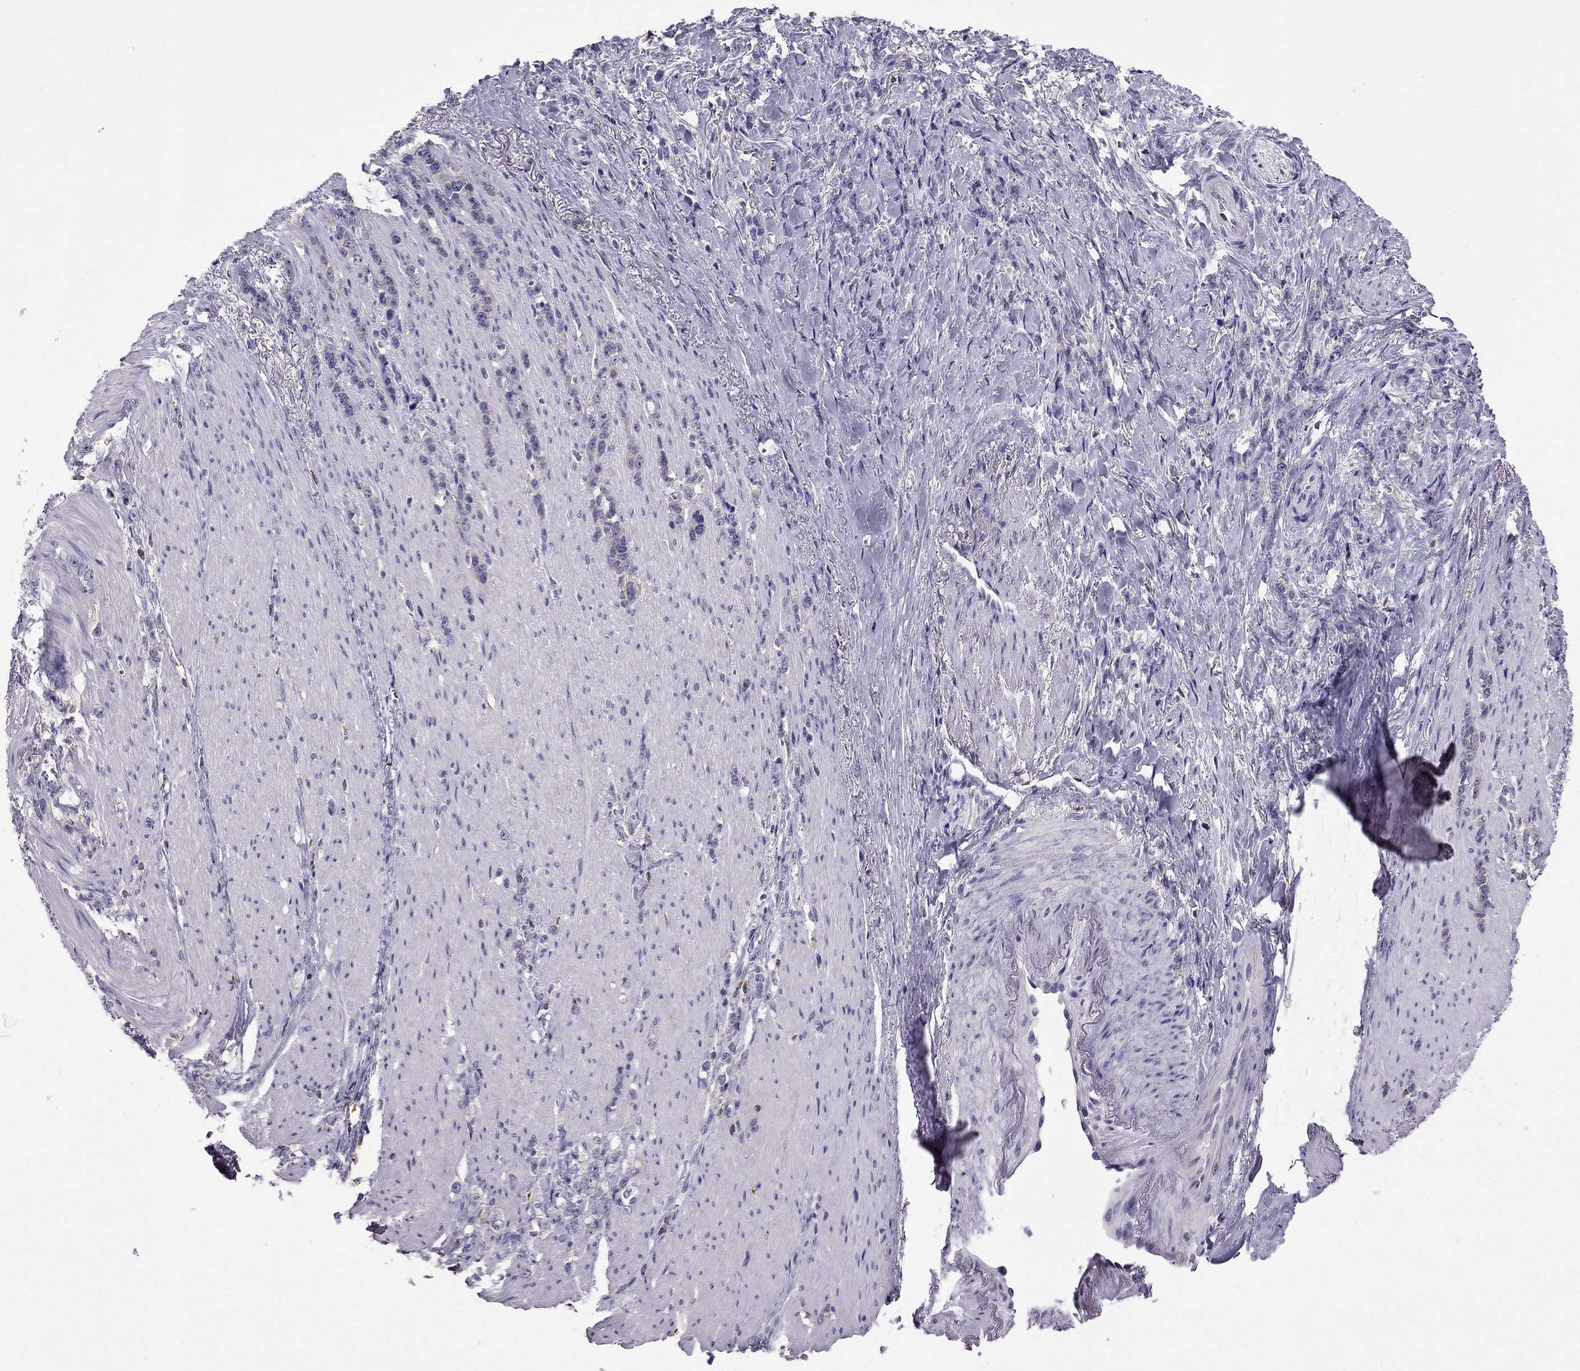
{"staining": {"intensity": "negative", "quantity": "none", "location": "none"}, "tissue": "stomach cancer", "cell_type": "Tumor cells", "image_type": "cancer", "snomed": [{"axis": "morphology", "description": "Adenocarcinoma, NOS"}, {"axis": "topography", "description": "Stomach, lower"}], "caption": "High magnification brightfield microscopy of adenocarcinoma (stomach) stained with DAB (brown) and counterstained with hematoxylin (blue): tumor cells show no significant staining.", "gene": "CCK", "patient": {"sex": "male", "age": 88}}